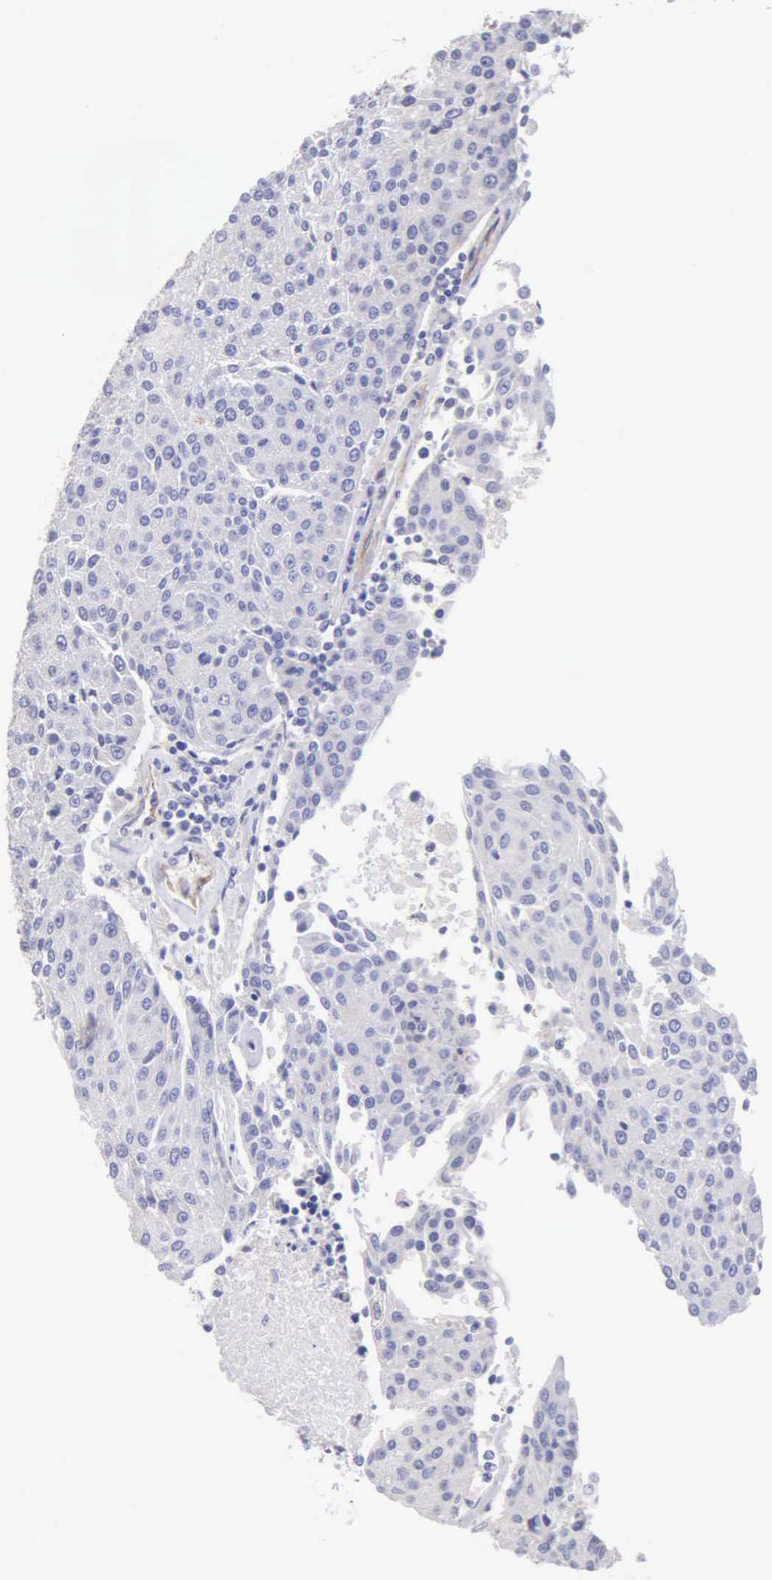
{"staining": {"intensity": "negative", "quantity": "none", "location": "none"}, "tissue": "urothelial cancer", "cell_type": "Tumor cells", "image_type": "cancer", "snomed": [{"axis": "morphology", "description": "Urothelial carcinoma, High grade"}, {"axis": "topography", "description": "Urinary bladder"}], "caption": "Tumor cells show no significant protein expression in urothelial cancer.", "gene": "APP", "patient": {"sex": "female", "age": 85}}